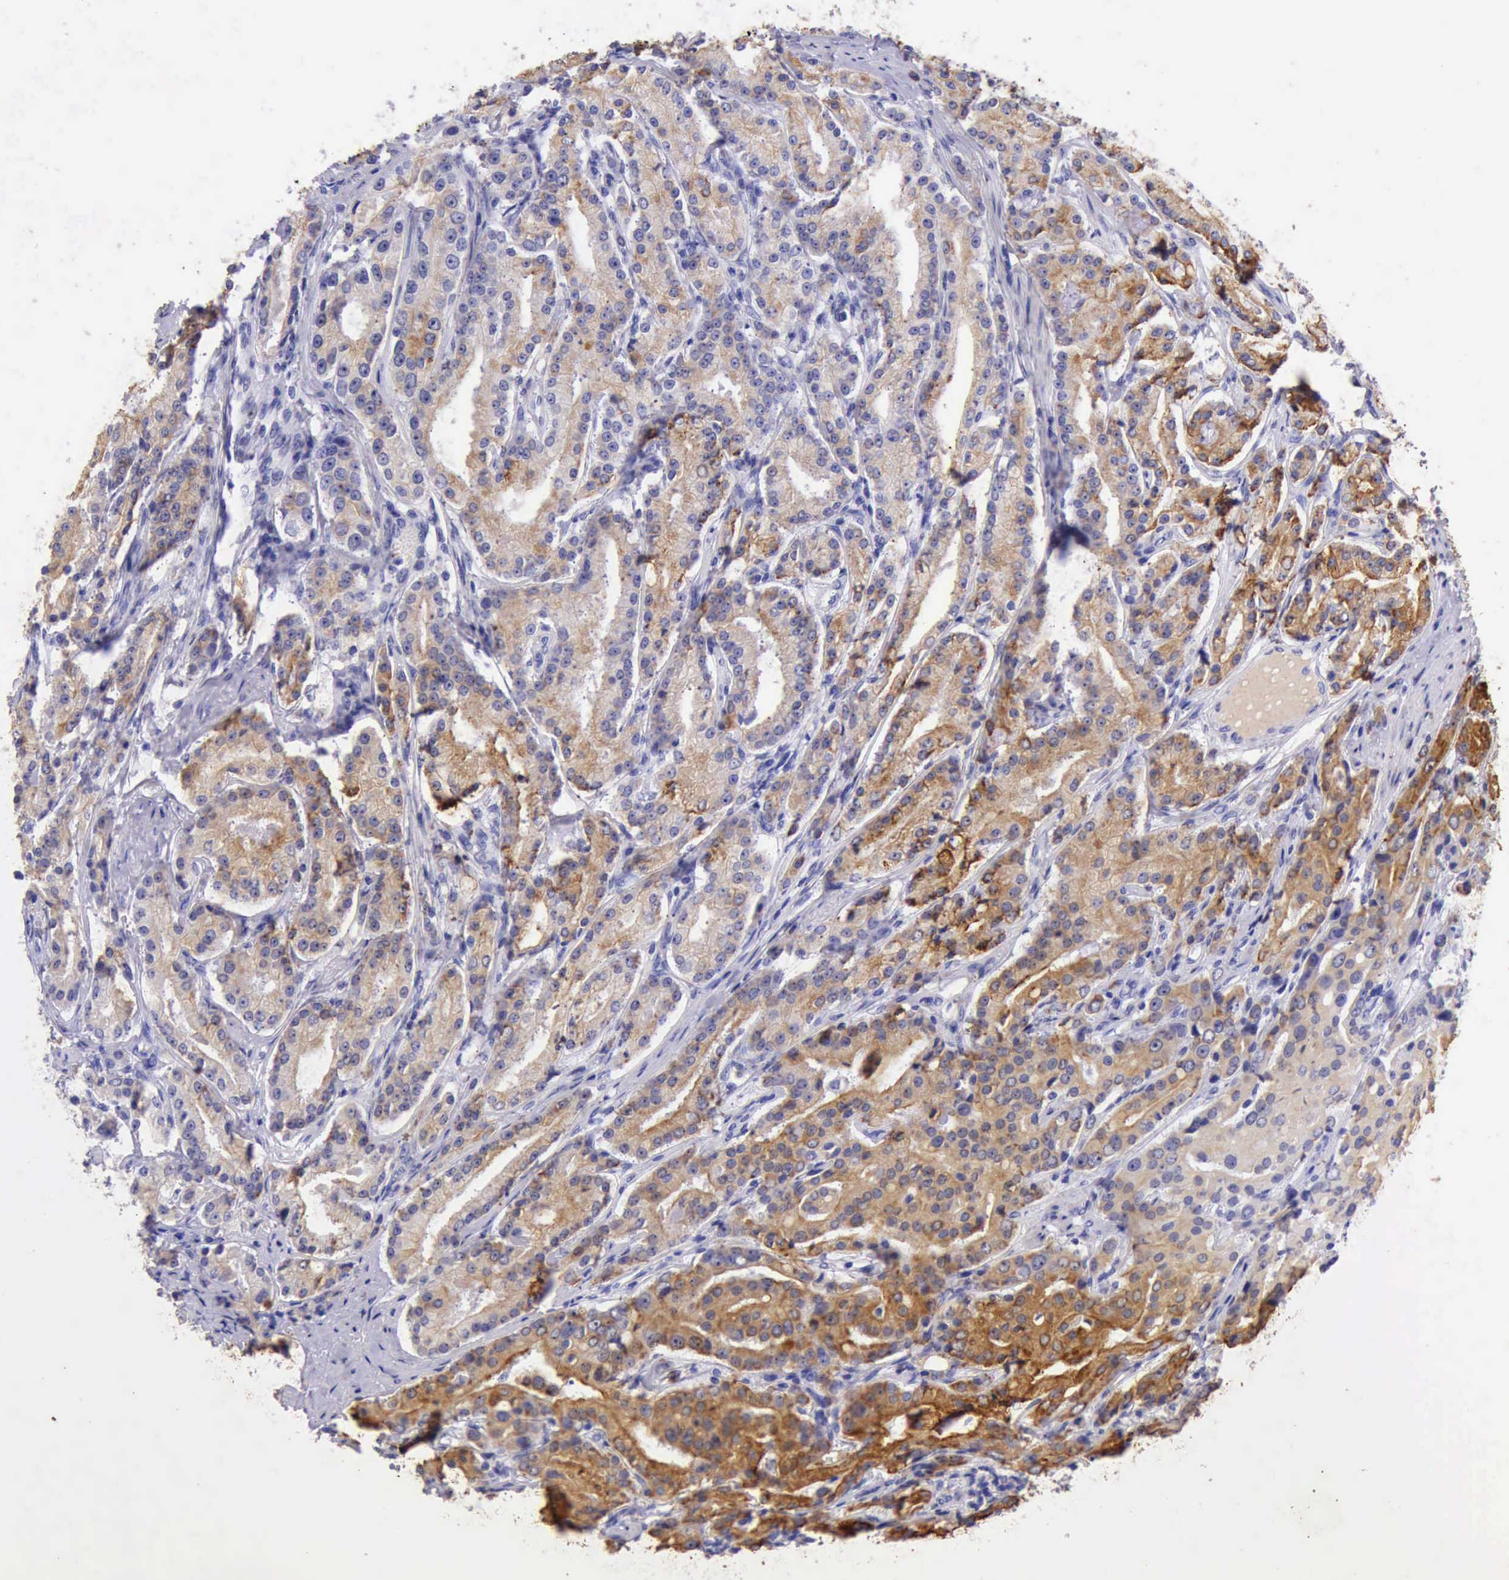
{"staining": {"intensity": "moderate", "quantity": ">75%", "location": "cytoplasmic/membranous"}, "tissue": "prostate cancer", "cell_type": "Tumor cells", "image_type": "cancer", "snomed": [{"axis": "morphology", "description": "Adenocarcinoma, Medium grade"}, {"axis": "topography", "description": "Prostate"}], "caption": "Brown immunohistochemical staining in human prostate cancer demonstrates moderate cytoplasmic/membranous staining in approximately >75% of tumor cells. The protein of interest is stained brown, and the nuclei are stained in blue (DAB IHC with brightfield microscopy, high magnification).", "gene": "KRT8", "patient": {"sex": "male", "age": 72}}